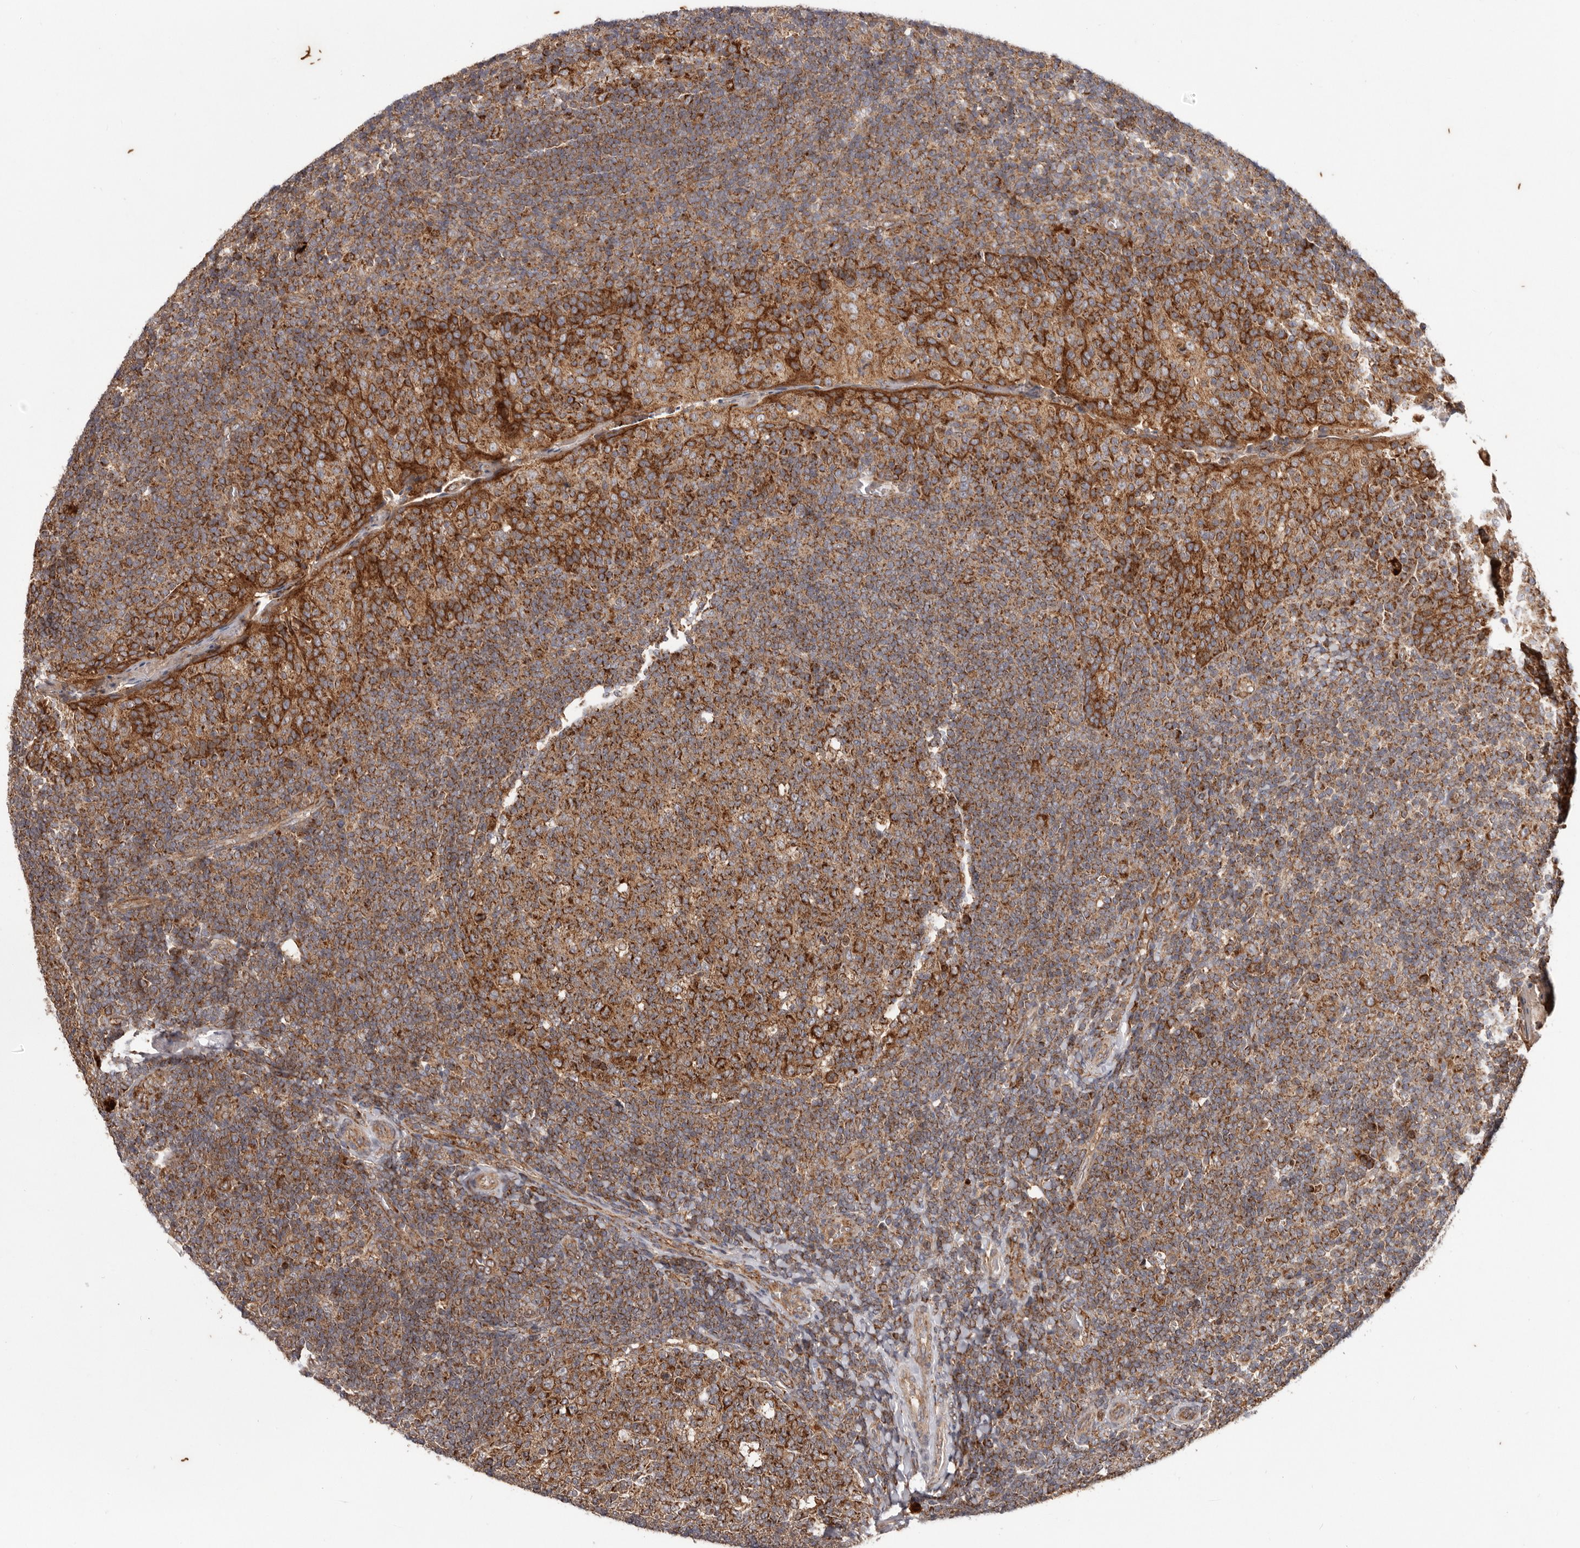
{"staining": {"intensity": "strong", "quantity": ">75%", "location": "cytoplasmic/membranous"}, "tissue": "tonsil", "cell_type": "Germinal center cells", "image_type": "normal", "snomed": [{"axis": "morphology", "description": "Normal tissue, NOS"}, {"axis": "topography", "description": "Tonsil"}], "caption": "The photomicrograph displays immunohistochemical staining of unremarkable tonsil. There is strong cytoplasmic/membranous expression is identified in approximately >75% of germinal center cells. (DAB IHC with brightfield microscopy, high magnification).", "gene": "MRPS10", "patient": {"sex": "female", "age": 19}}